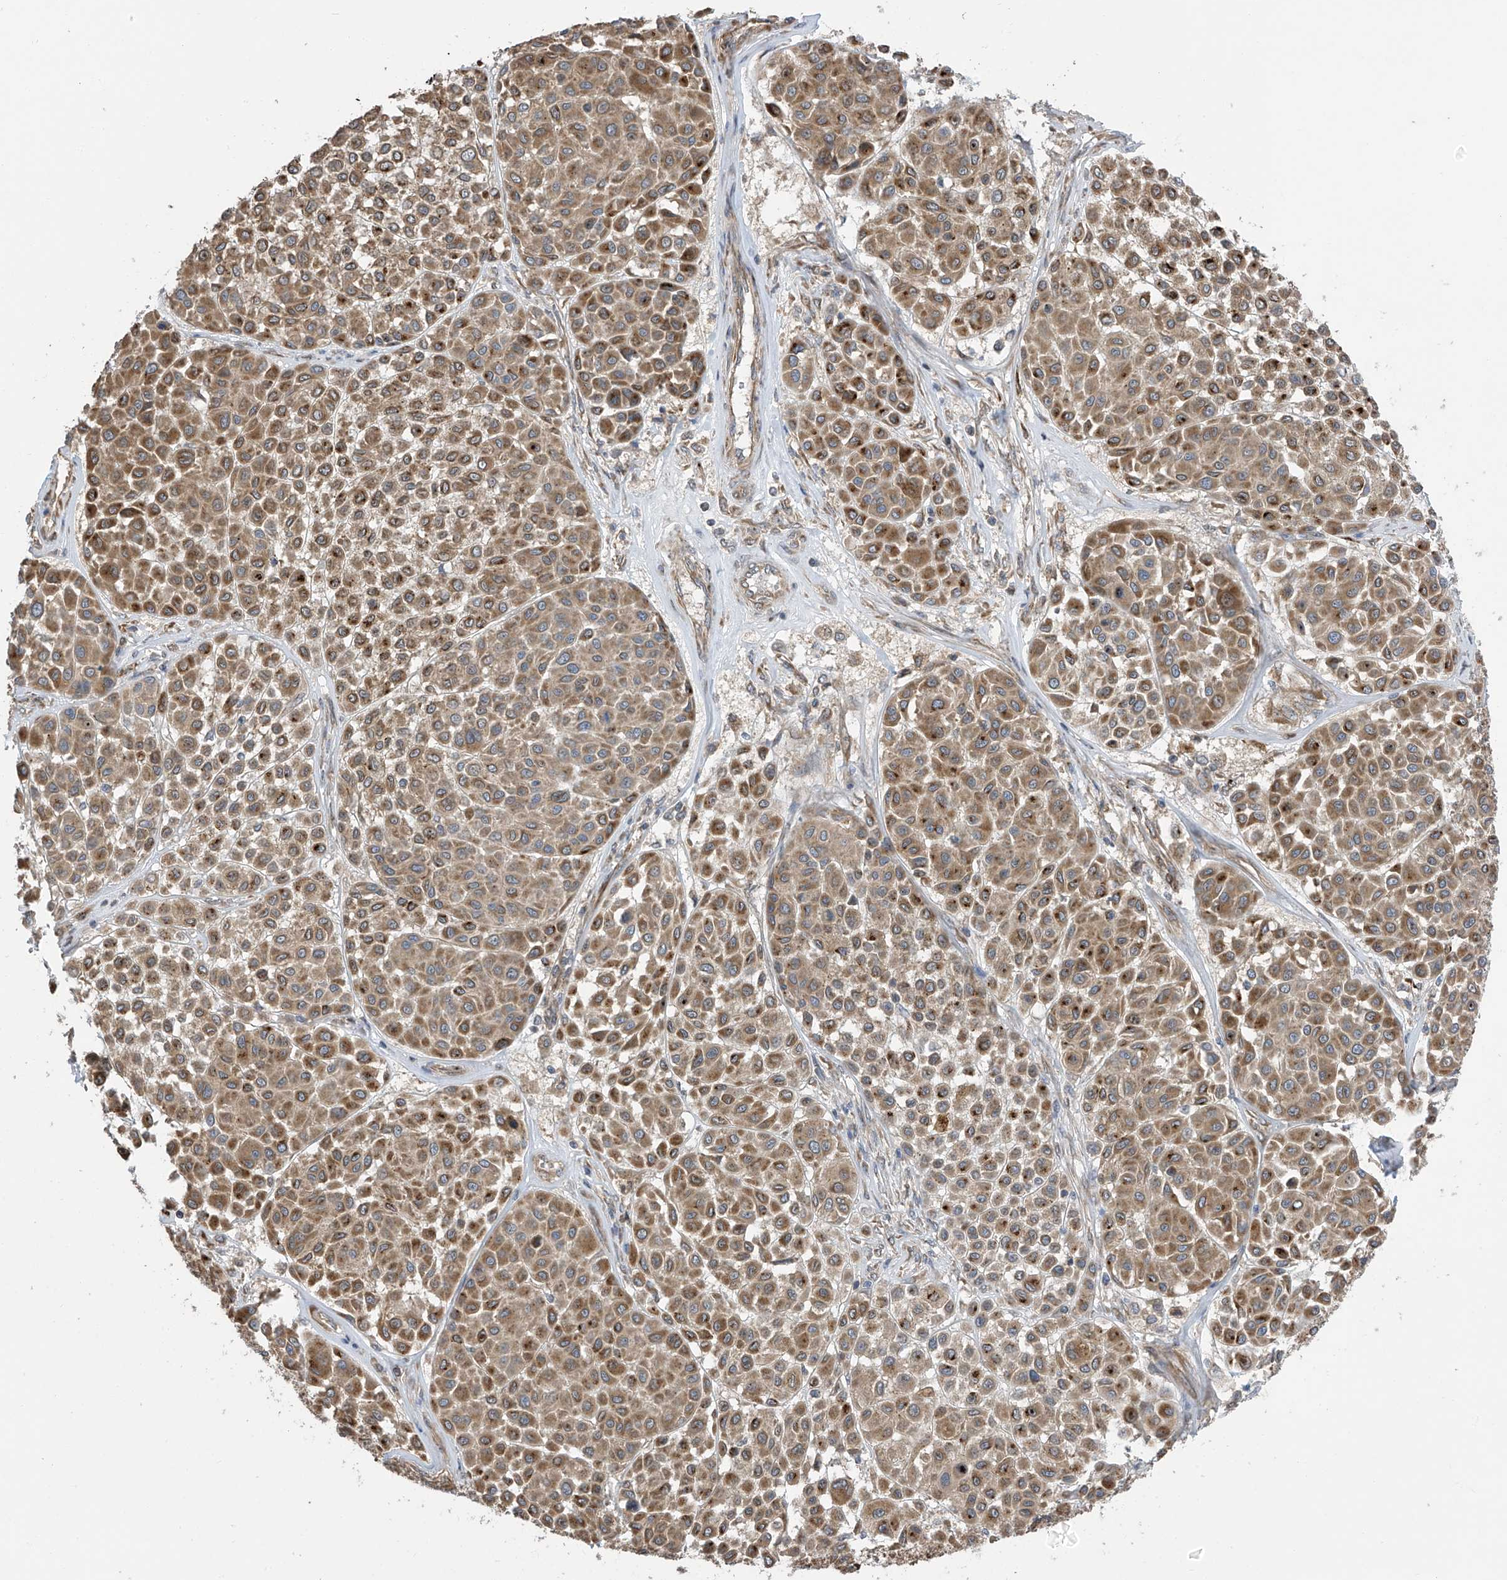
{"staining": {"intensity": "moderate", "quantity": ">75%", "location": "cytoplasmic/membranous"}, "tissue": "melanoma", "cell_type": "Tumor cells", "image_type": "cancer", "snomed": [{"axis": "morphology", "description": "Malignant melanoma, Metastatic site"}, {"axis": "topography", "description": "Soft tissue"}], "caption": "Immunohistochemical staining of malignant melanoma (metastatic site) exhibits medium levels of moderate cytoplasmic/membranous staining in about >75% of tumor cells.", "gene": "PNPT1", "patient": {"sex": "male", "age": 41}}